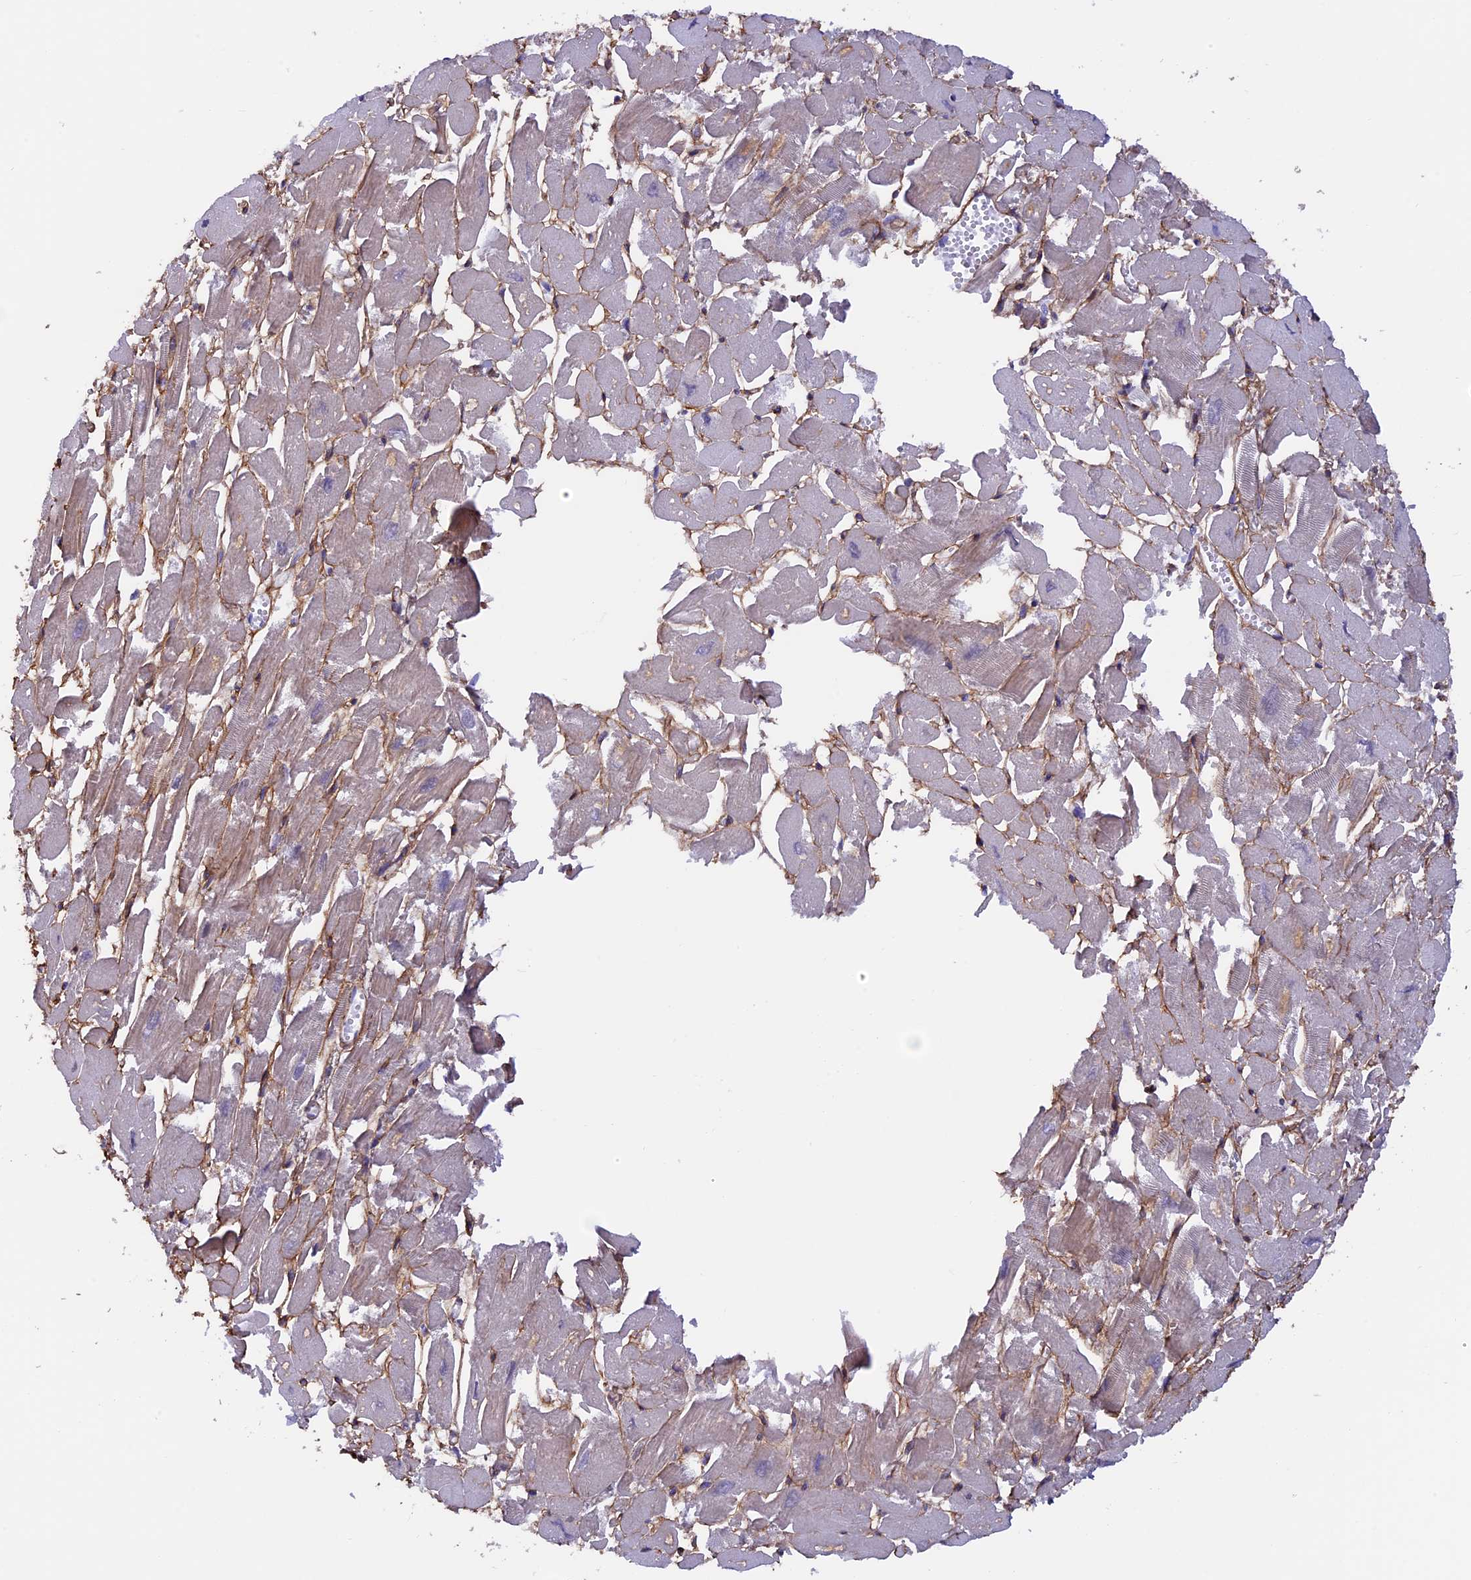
{"staining": {"intensity": "weak", "quantity": "<25%", "location": "cytoplasmic/membranous"}, "tissue": "heart muscle", "cell_type": "Cardiomyocytes", "image_type": "normal", "snomed": [{"axis": "morphology", "description": "Normal tissue, NOS"}, {"axis": "topography", "description": "Heart"}], "caption": "IHC of normal human heart muscle demonstrates no positivity in cardiomyocytes.", "gene": "COL4A3", "patient": {"sex": "male", "age": 54}}